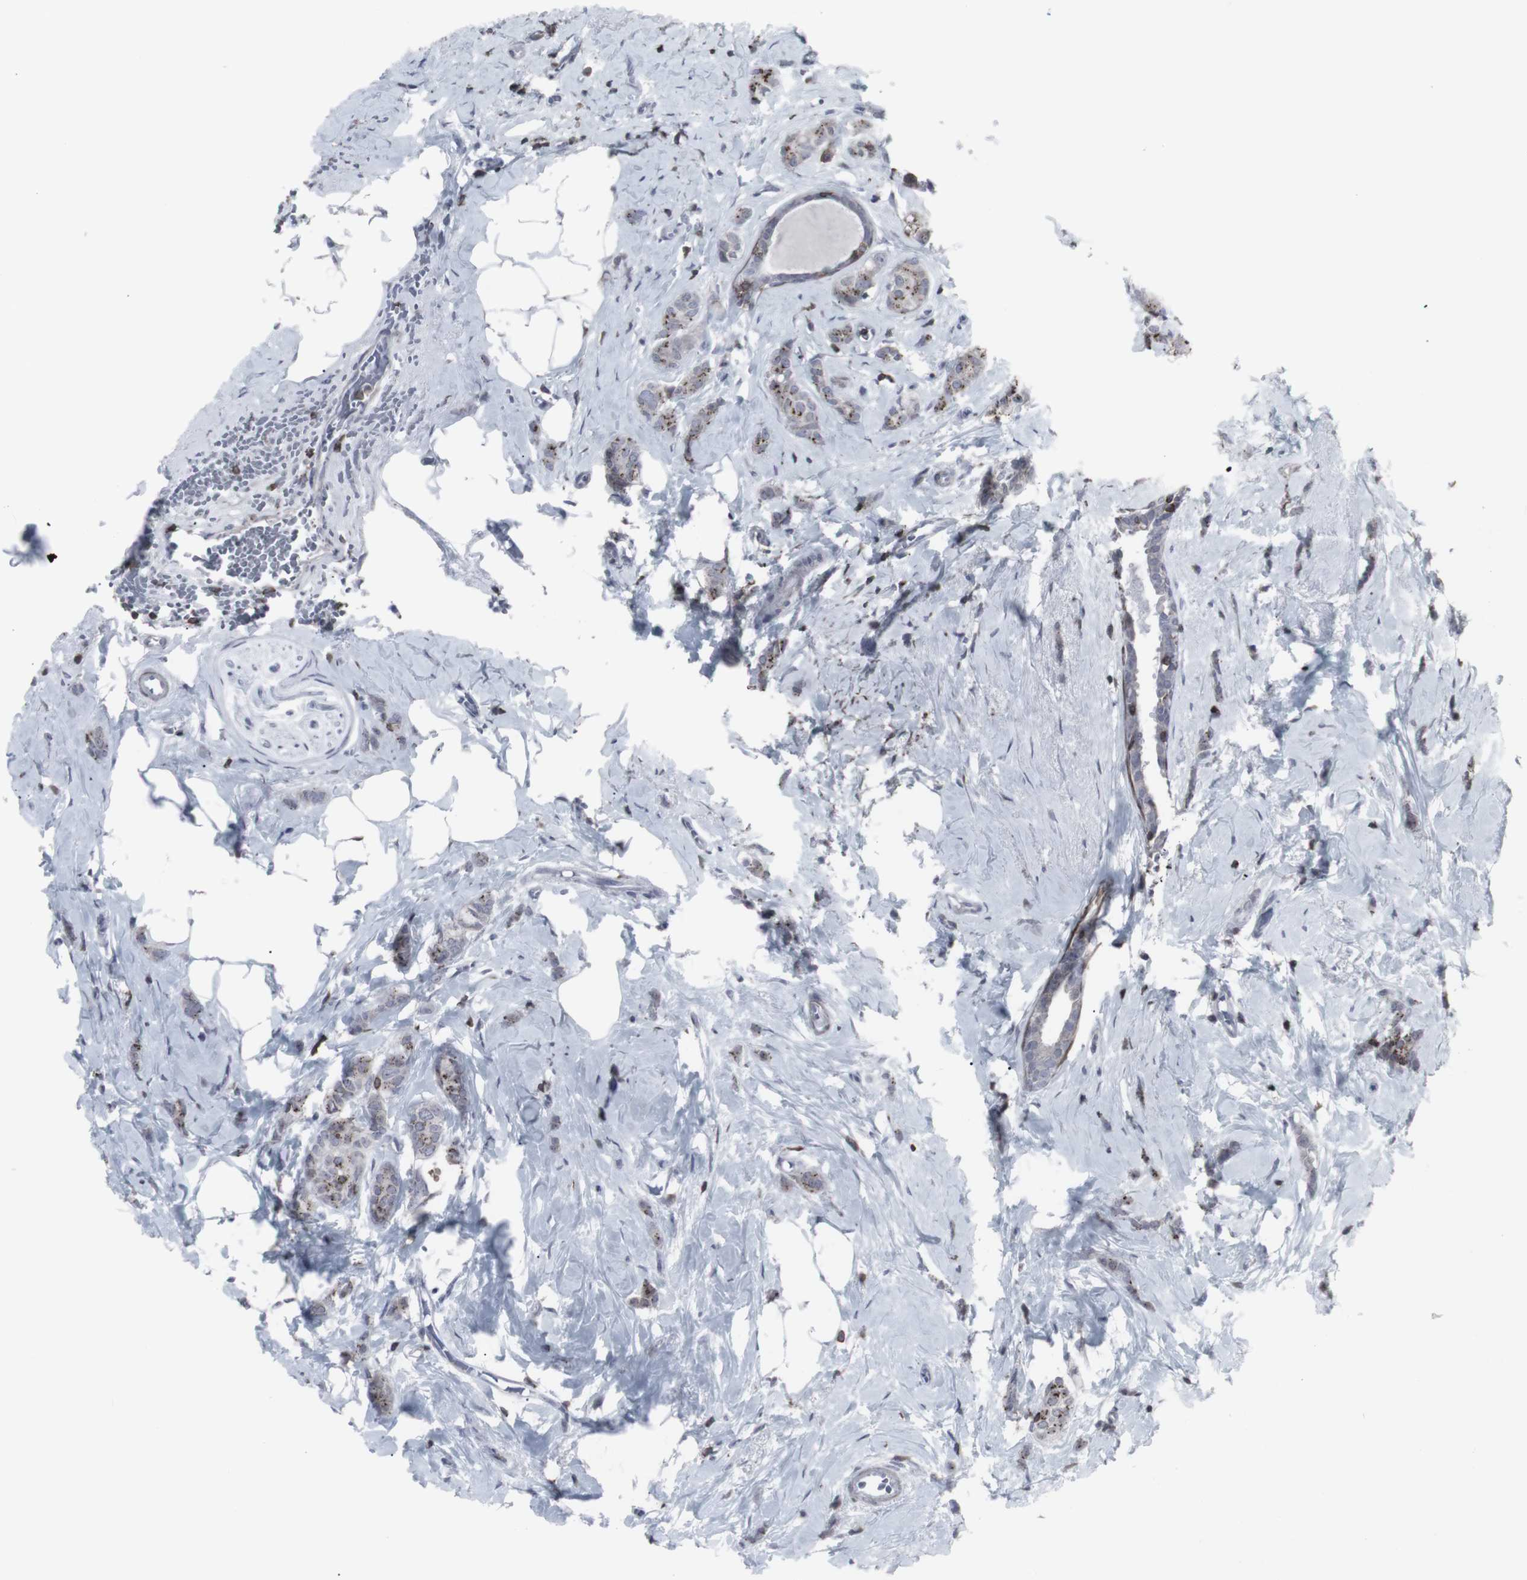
{"staining": {"intensity": "moderate", "quantity": ">75%", "location": "cytoplasmic/membranous"}, "tissue": "breast cancer", "cell_type": "Tumor cells", "image_type": "cancer", "snomed": [{"axis": "morphology", "description": "Lobular carcinoma"}, {"axis": "topography", "description": "Breast"}], "caption": "Immunohistochemical staining of human breast cancer (lobular carcinoma) demonstrates medium levels of moderate cytoplasmic/membranous staining in about >75% of tumor cells.", "gene": "APOBEC2", "patient": {"sex": "female", "age": 60}}